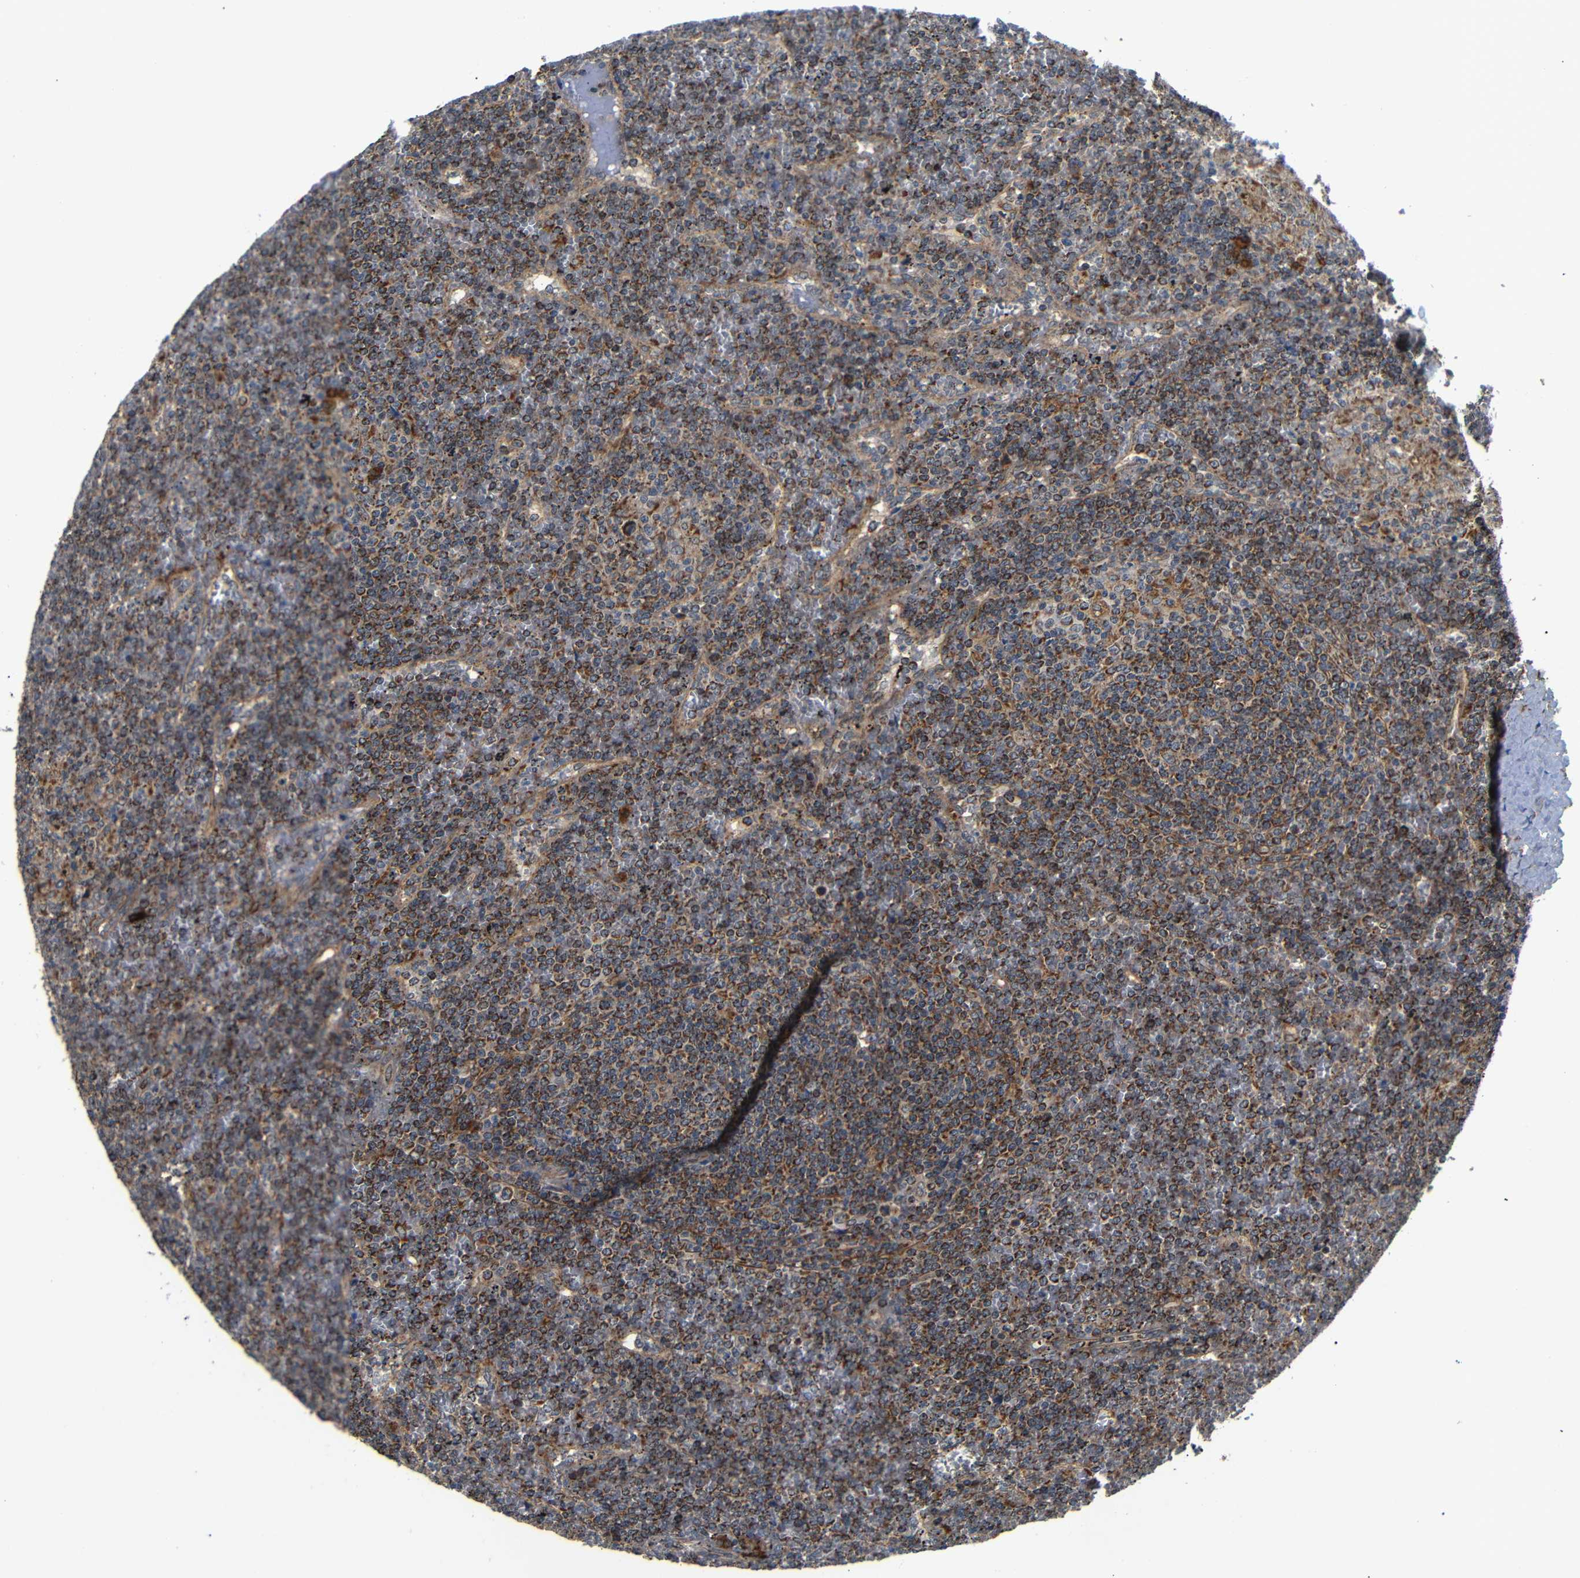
{"staining": {"intensity": "strong", "quantity": ">75%", "location": "cytoplasmic/membranous"}, "tissue": "lymphoma", "cell_type": "Tumor cells", "image_type": "cancer", "snomed": [{"axis": "morphology", "description": "Malignant lymphoma, non-Hodgkin's type, Low grade"}, {"axis": "topography", "description": "Spleen"}], "caption": "Brown immunohistochemical staining in human low-grade malignant lymphoma, non-Hodgkin's type exhibits strong cytoplasmic/membranous staining in about >75% of tumor cells.", "gene": "KANK4", "patient": {"sex": "female", "age": 19}}